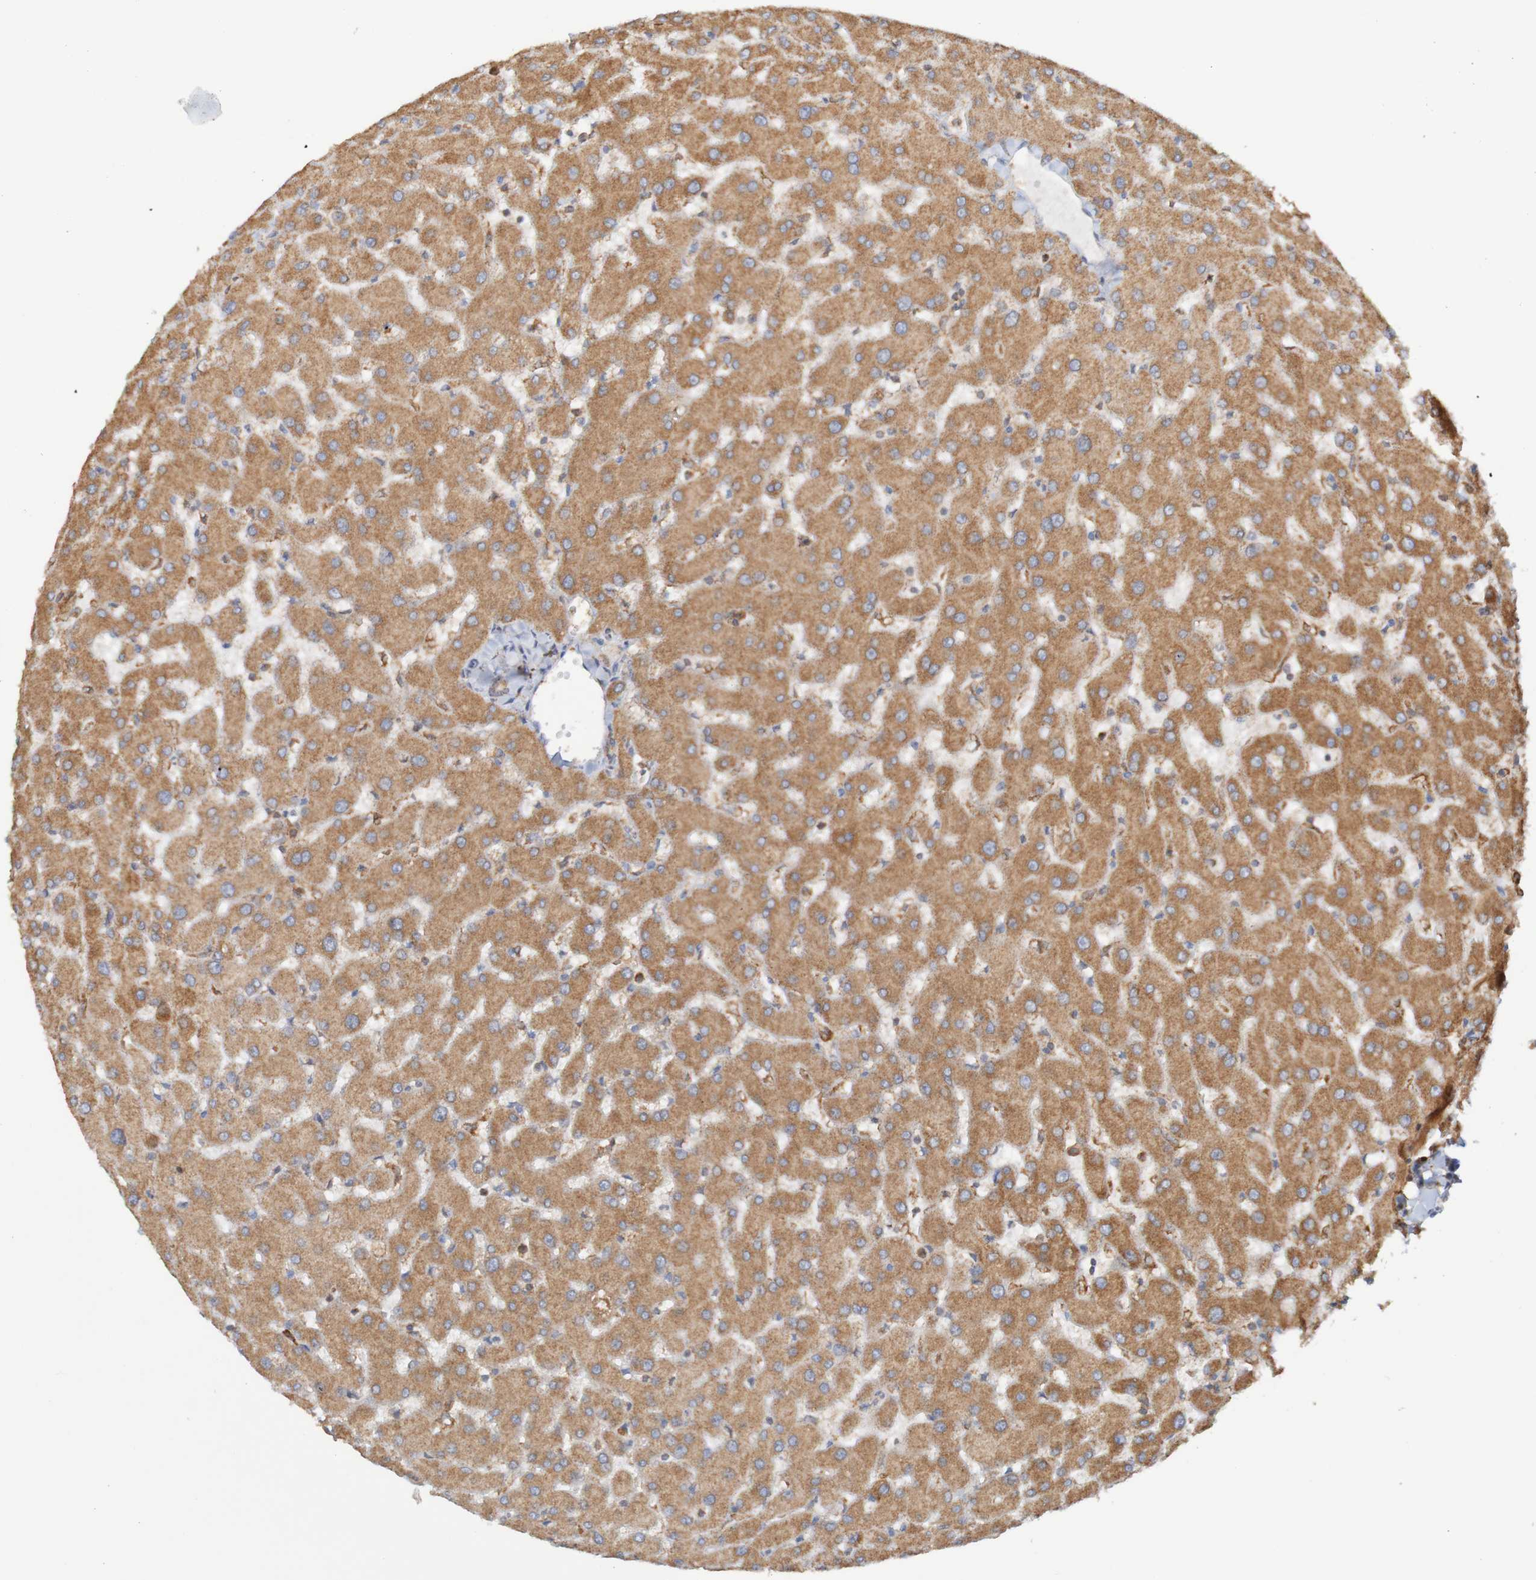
{"staining": {"intensity": "weak", "quantity": ">75%", "location": "cytoplasmic/membranous"}, "tissue": "liver", "cell_type": "Cholangiocytes", "image_type": "normal", "snomed": [{"axis": "morphology", "description": "Normal tissue, NOS"}, {"axis": "topography", "description": "Liver"}], "caption": "Immunohistochemistry (IHC) of benign liver shows low levels of weak cytoplasmic/membranous staining in about >75% of cholangiocytes.", "gene": "PDIA3", "patient": {"sex": "female", "age": 63}}